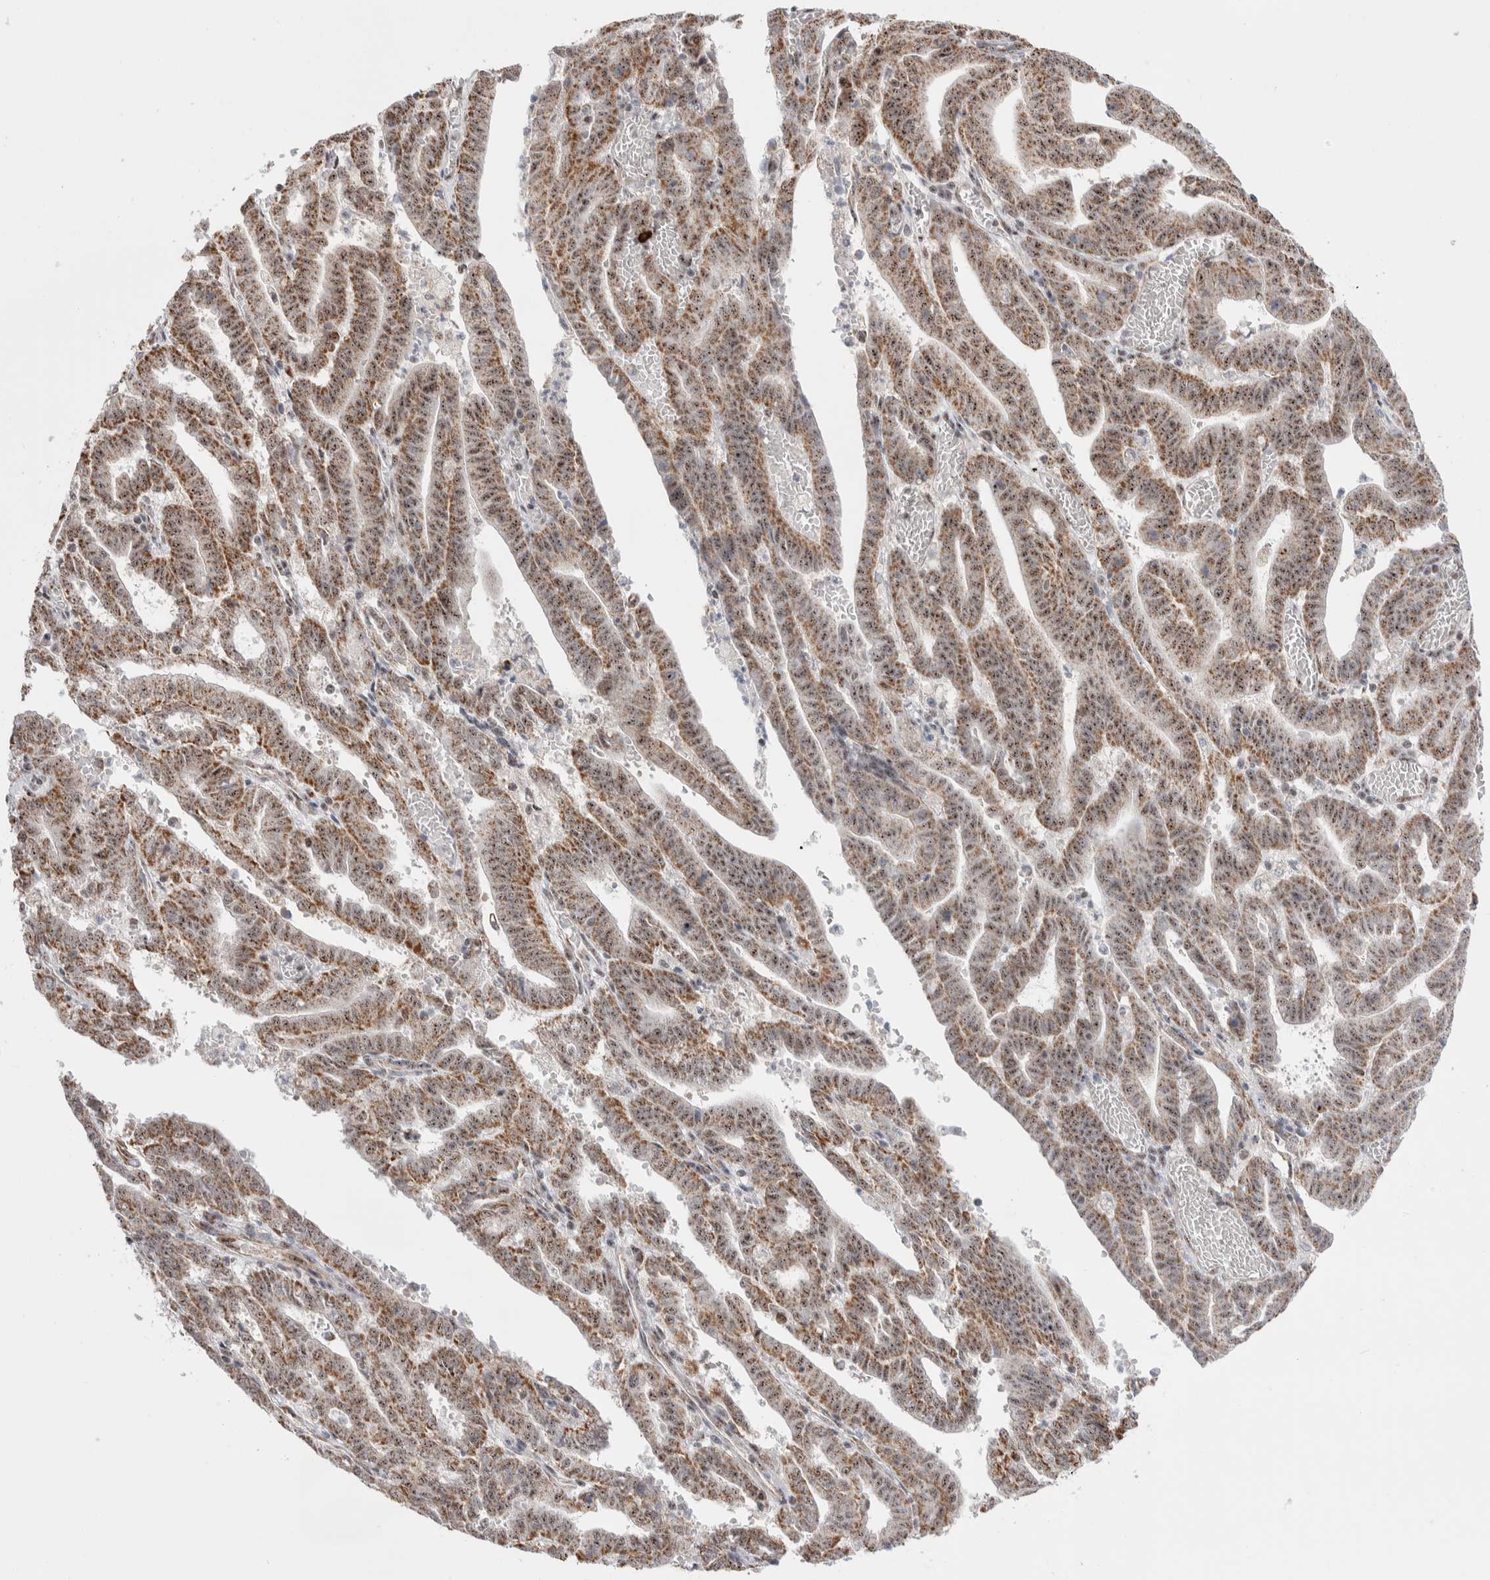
{"staining": {"intensity": "moderate", "quantity": ">75%", "location": "cytoplasmic/membranous,nuclear"}, "tissue": "endometrial cancer", "cell_type": "Tumor cells", "image_type": "cancer", "snomed": [{"axis": "morphology", "description": "Adenocarcinoma, NOS"}, {"axis": "topography", "description": "Uterus"}], "caption": "This photomicrograph displays endometrial cancer (adenocarcinoma) stained with immunohistochemistry (IHC) to label a protein in brown. The cytoplasmic/membranous and nuclear of tumor cells show moderate positivity for the protein. Nuclei are counter-stained blue.", "gene": "ZNF695", "patient": {"sex": "female", "age": 83}}